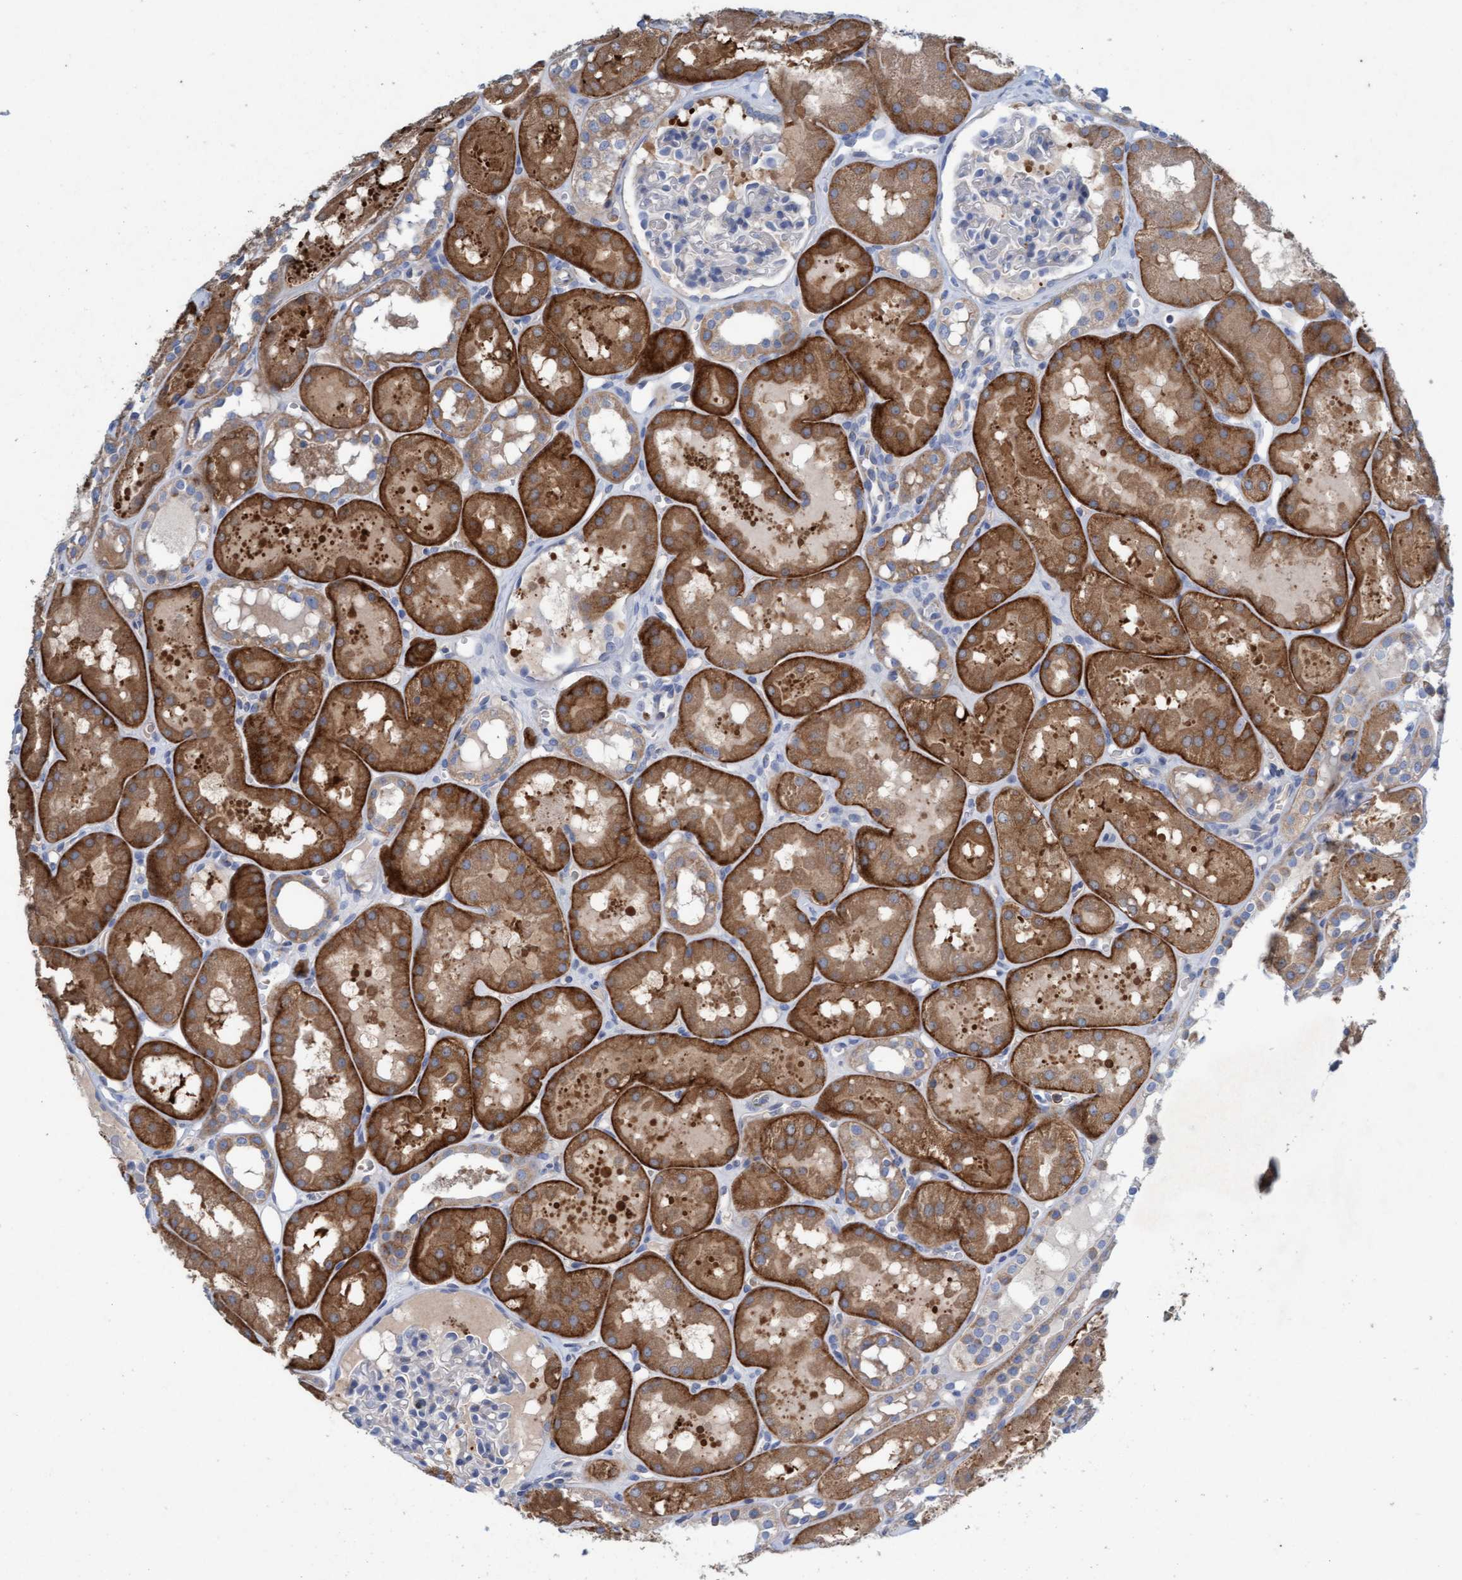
{"staining": {"intensity": "moderate", "quantity": "<25%", "location": "cytoplasmic/membranous"}, "tissue": "kidney", "cell_type": "Cells in glomeruli", "image_type": "normal", "snomed": [{"axis": "morphology", "description": "Normal tissue, NOS"}, {"axis": "topography", "description": "Kidney"}, {"axis": "topography", "description": "Urinary bladder"}], "caption": "The histopathology image exhibits staining of unremarkable kidney, revealing moderate cytoplasmic/membranous protein expression (brown color) within cells in glomeruli. (brown staining indicates protein expression, while blue staining denotes nuclei).", "gene": "SIGIRR", "patient": {"sex": "male", "age": 16}}